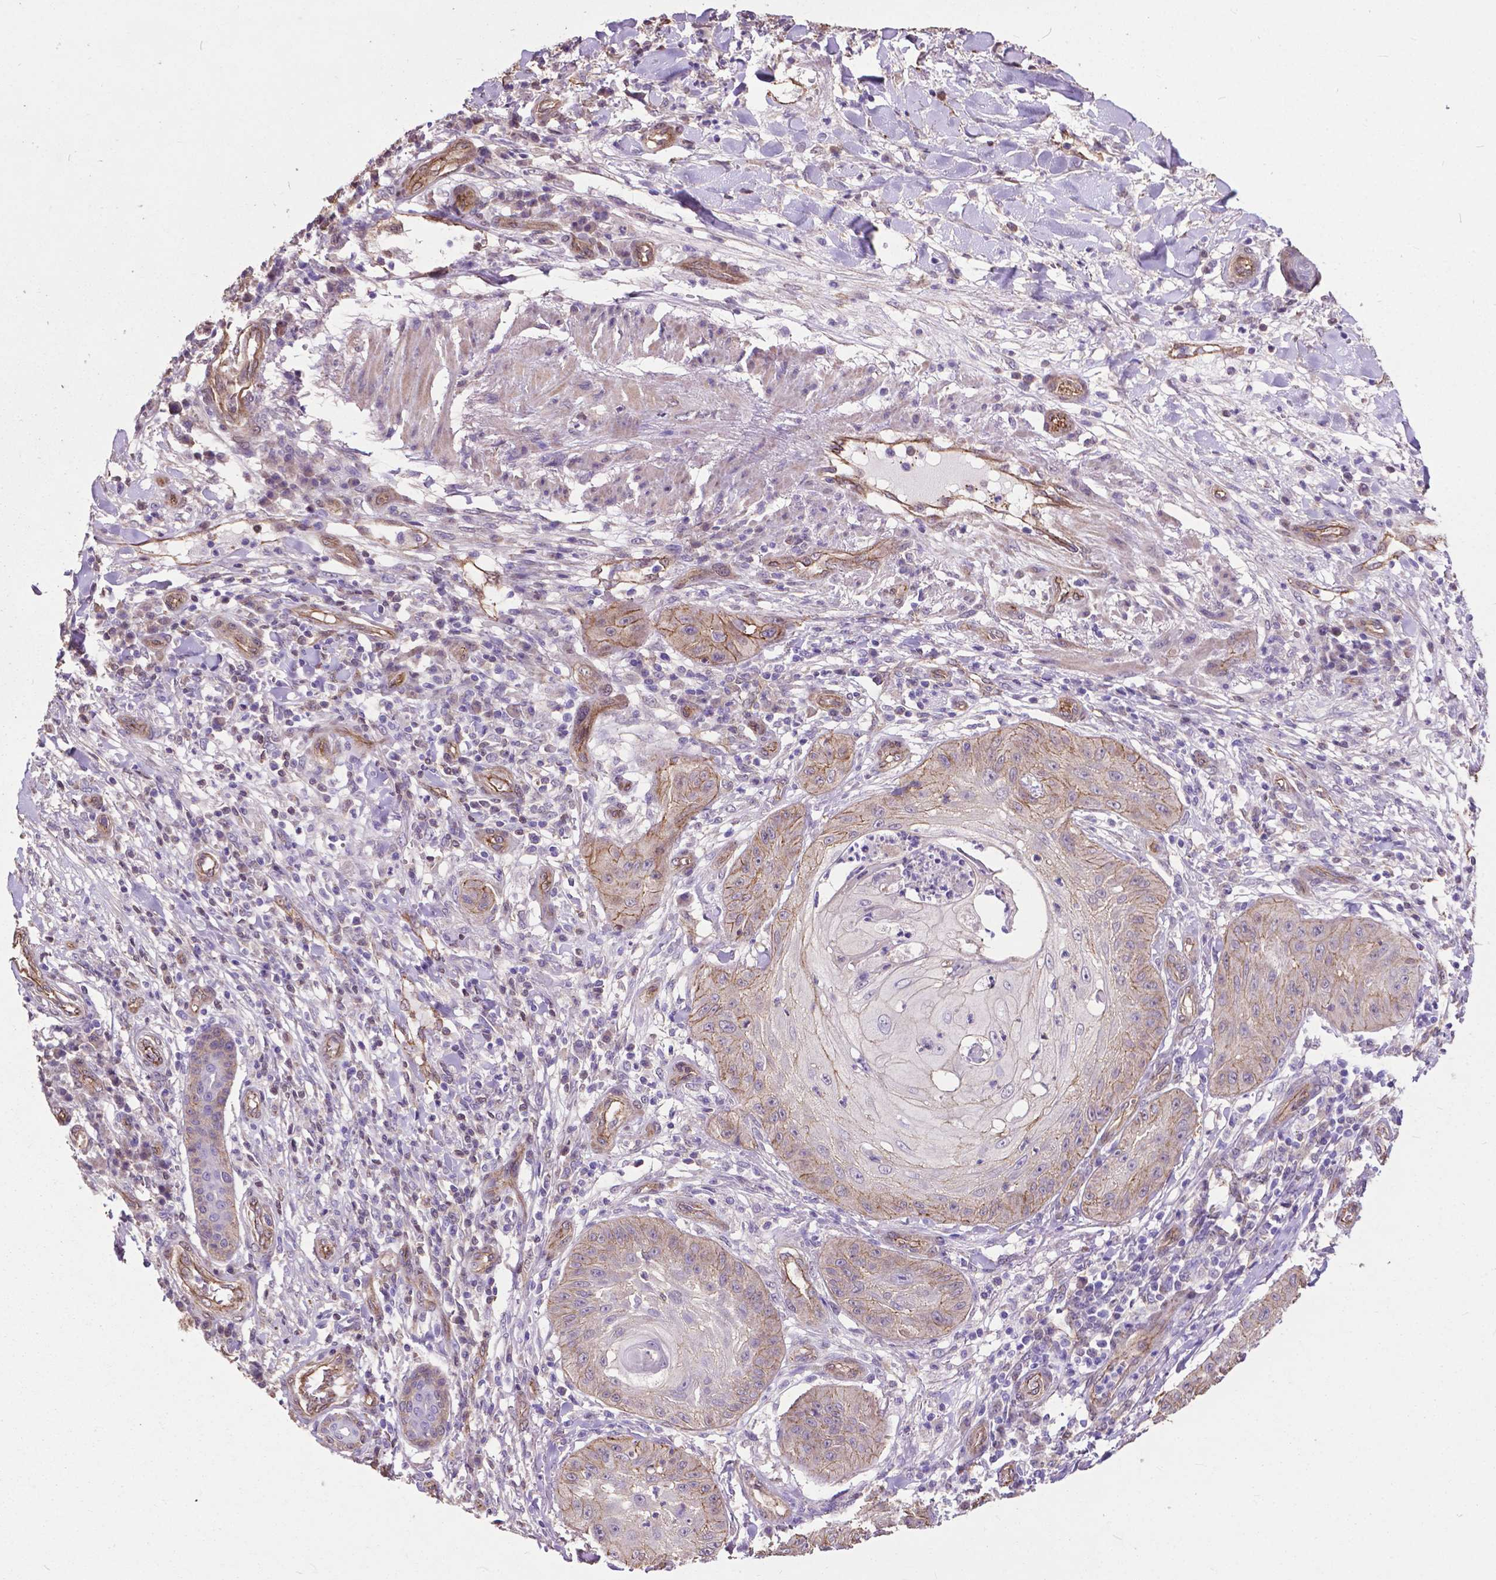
{"staining": {"intensity": "weak", "quantity": "<25%", "location": "cytoplasmic/membranous"}, "tissue": "skin cancer", "cell_type": "Tumor cells", "image_type": "cancer", "snomed": [{"axis": "morphology", "description": "Squamous cell carcinoma, NOS"}, {"axis": "topography", "description": "Skin"}], "caption": "Immunohistochemistry micrograph of neoplastic tissue: skin cancer (squamous cell carcinoma) stained with DAB shows no significant protein positivity in tumor cells.", "gene": "PDLIM1", "patient": {"sex": "male", "age": 70}}